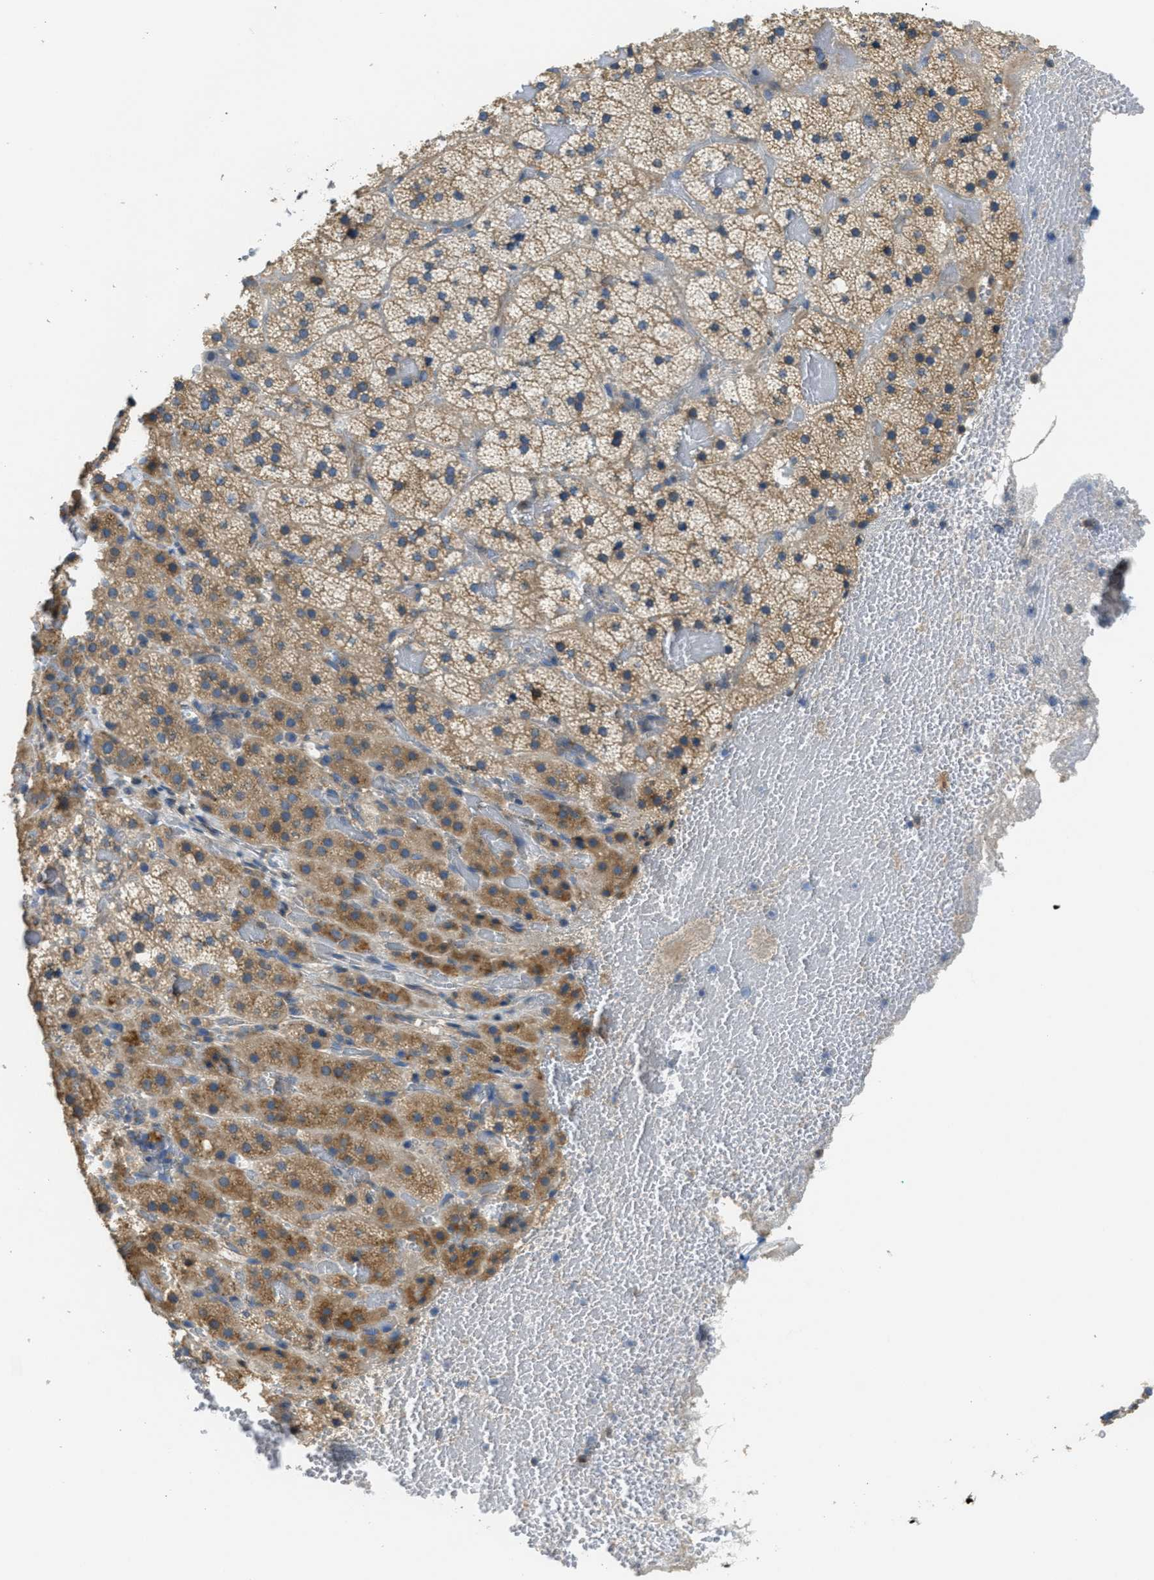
{"staining": {"intensity": "moderate", "quantity": ">75%", "location": "cytoplasmic/membranous"}, "tissue": "adrenal gland", "cell_type": "Glandular cells", "image_type": "normal", "snomed": [{"axis": "morphology", "description": "Normal tissue, NOS"}, {"axis": "topography", "description": "Adrenal gland"}], "caption": "This is a histology image of IHC staining of benign adrenal gland, which shows moderate positivity in the cytoplasmic/membranous of glandular cells.", "gene": "SSR1", "patient": {"sex": "female", "age": 59}}